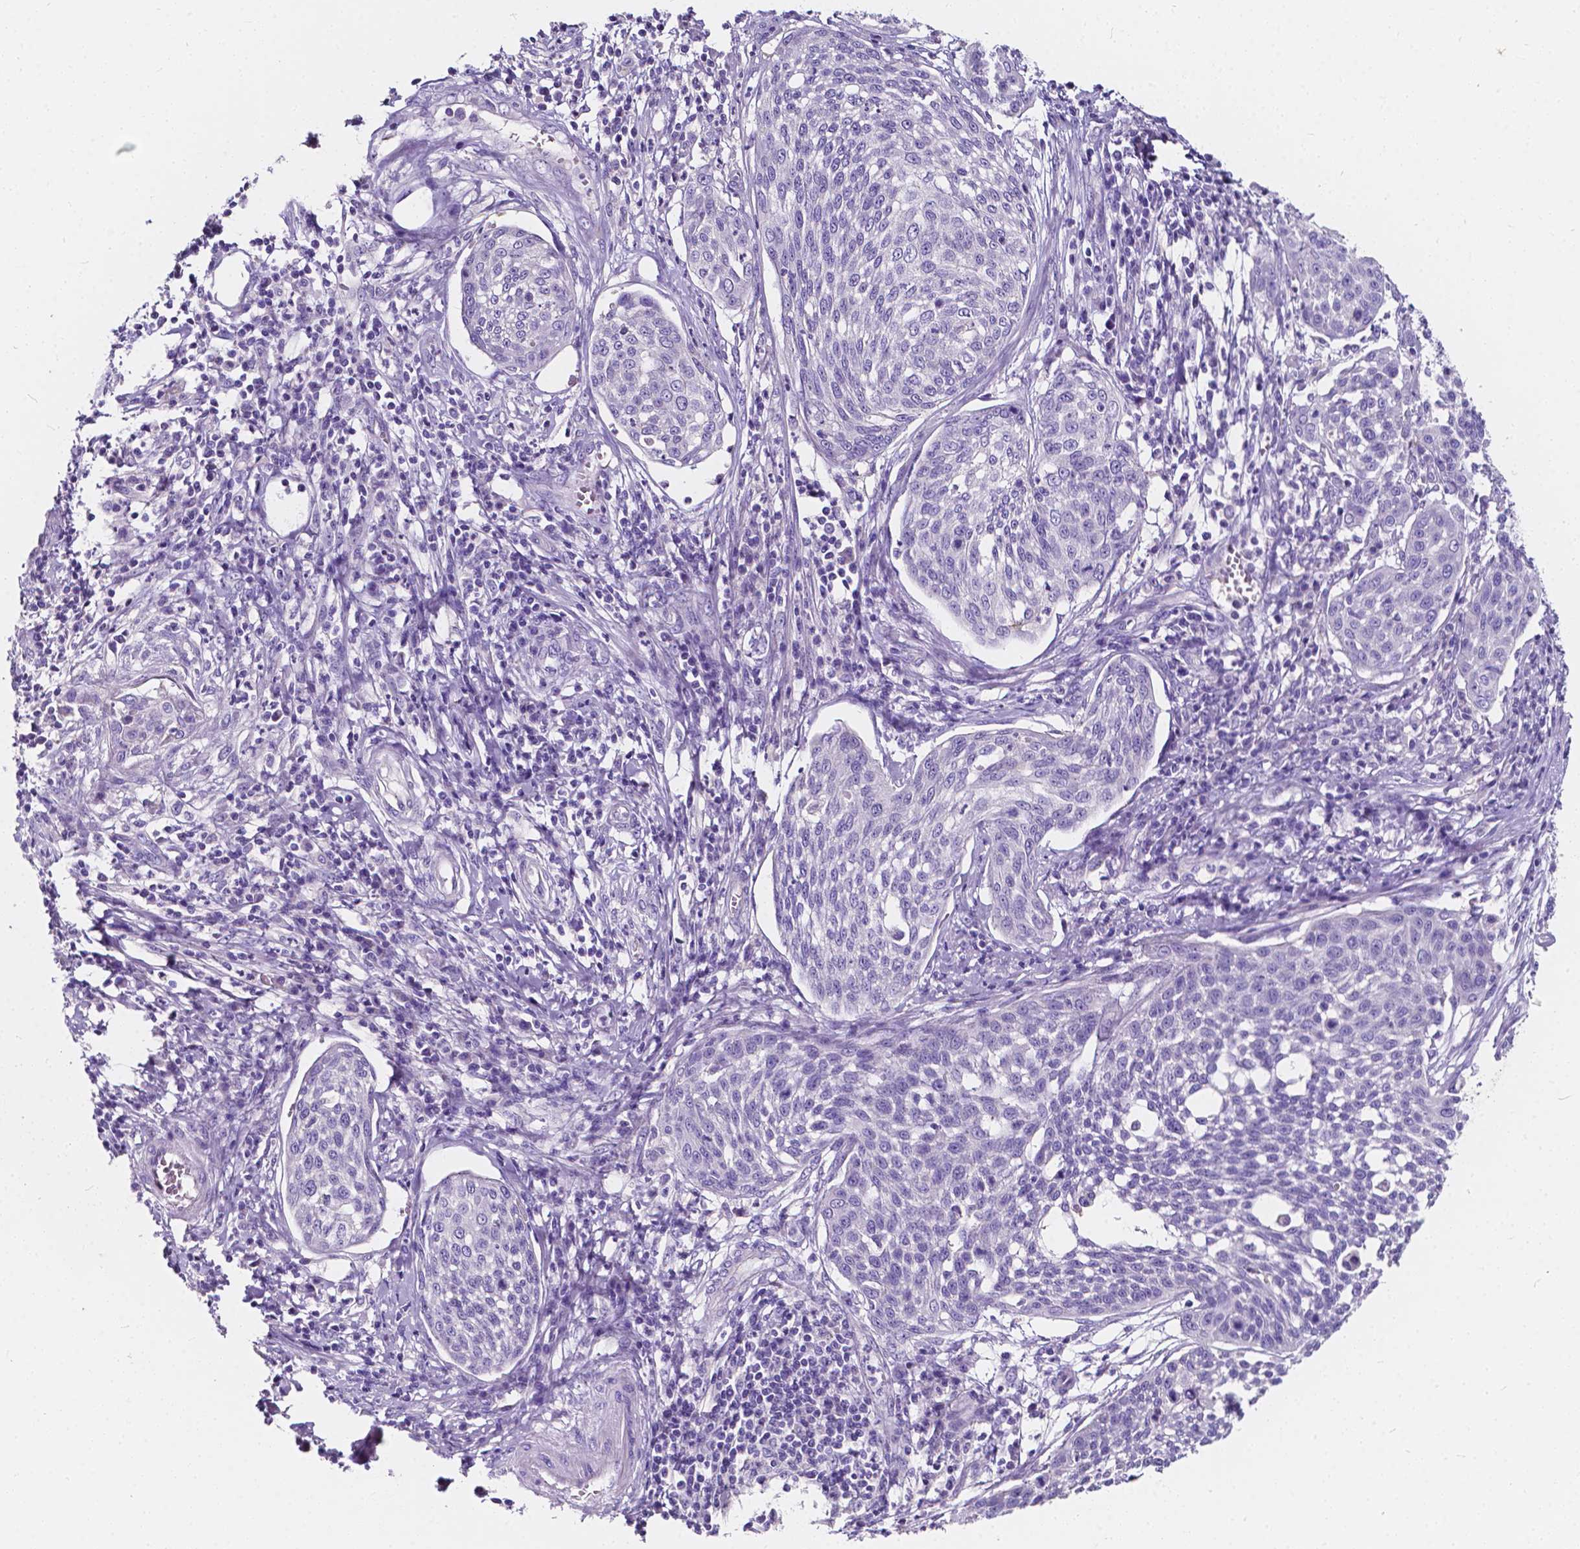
{"staining": {"intensity": "negative", "quantity": "none", "location": "none"}, "tissue": "cervical cancer", "cell_type": "Tumor cells", "image_type": "cancer", "snomed": [{"axis": "morphology", "description": "Squamous cell carcinoma, NOS"}, {"axis": "topography", "description": "Cervix"}], "caption": "Cervical cancer (squamous cell carcinoma) stained for a protein using immunohistochemistry shows no positivity tumor cells.", "gene": "CLSTN2", "patient": {"sex": "female", "age": 34}}